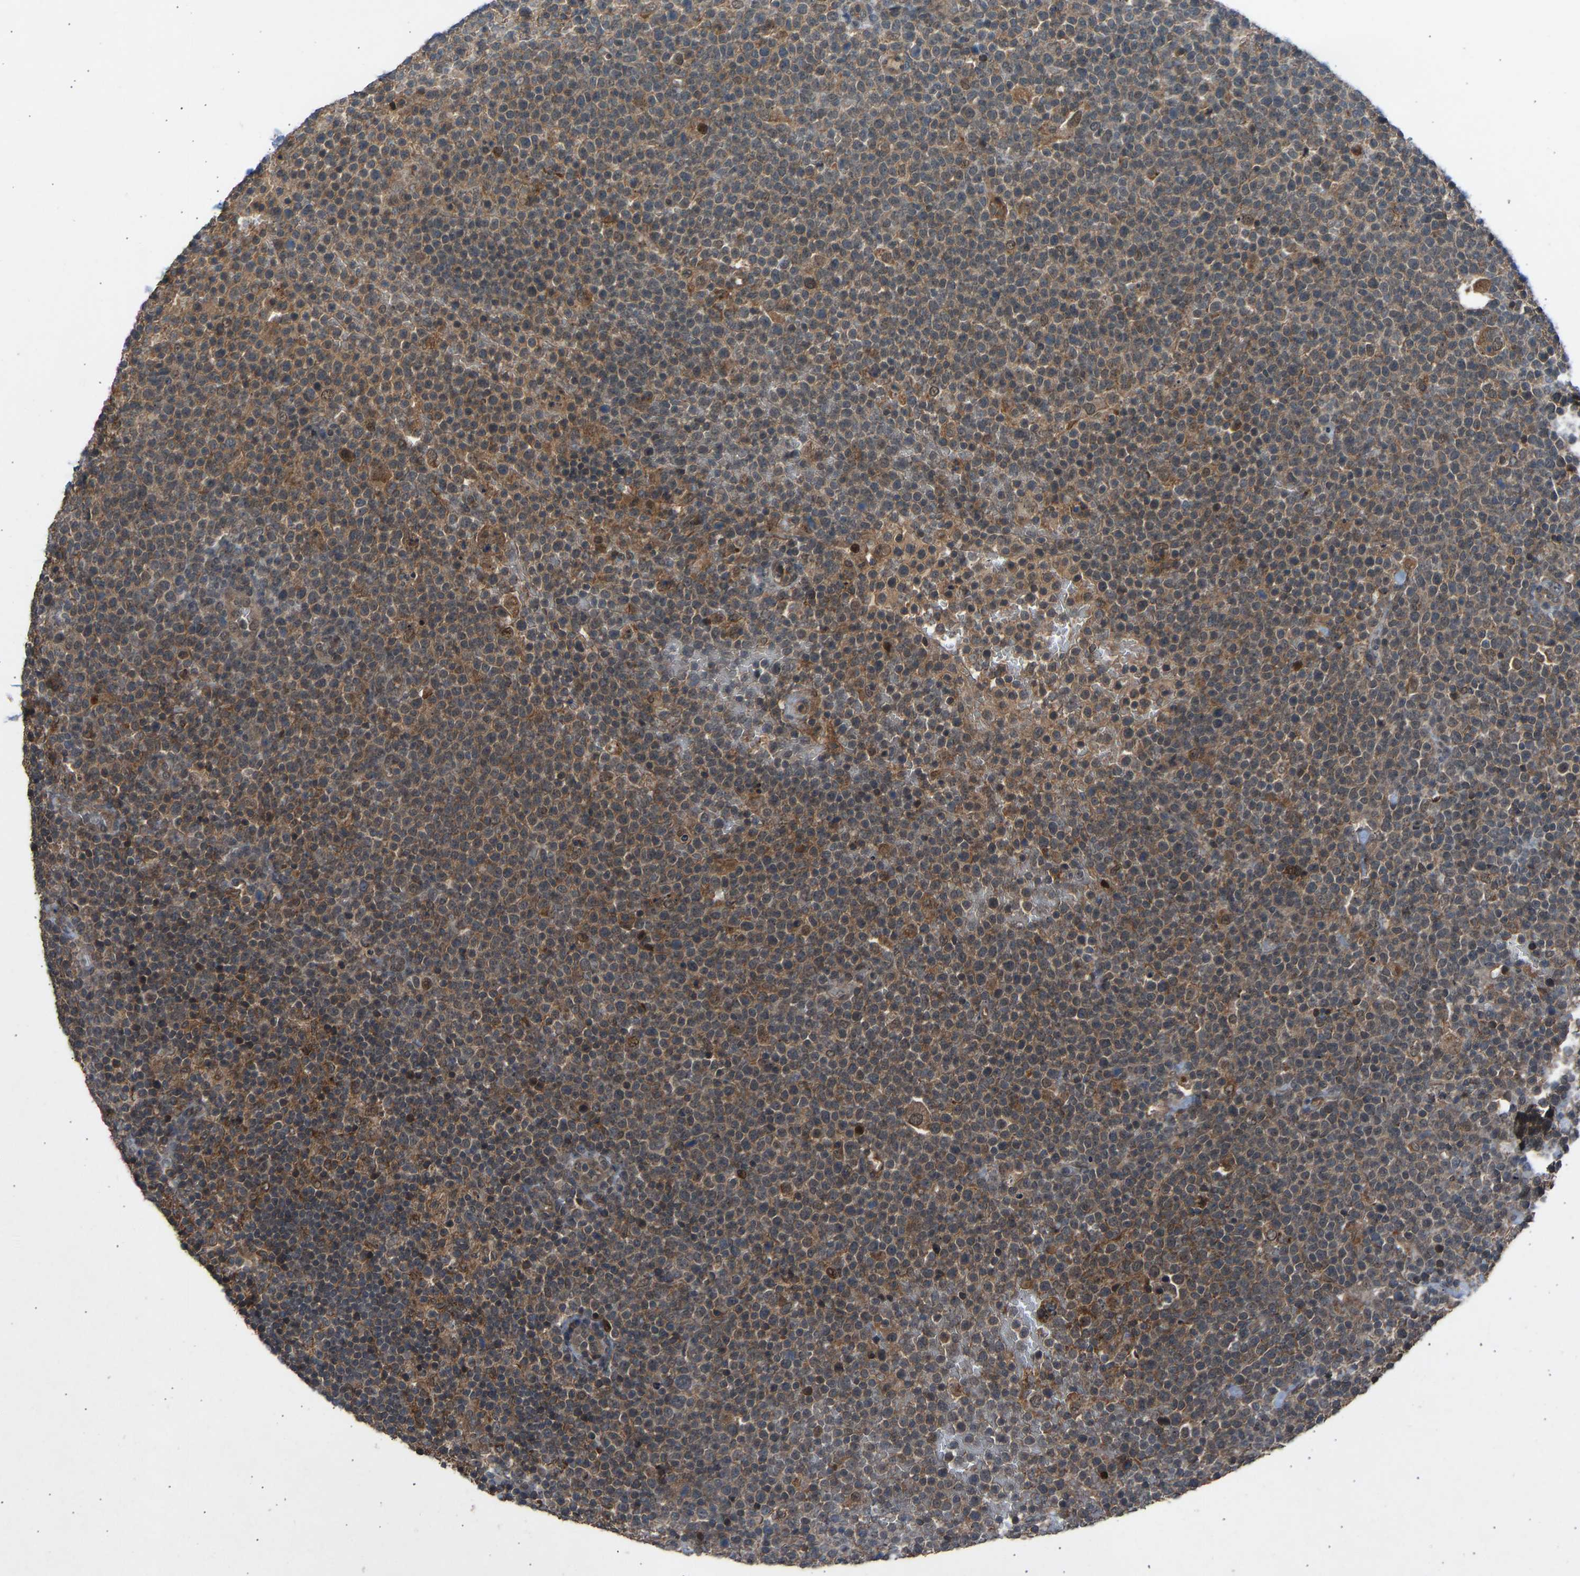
{"staining": {"intensity": "moderate", "quantity": ">75%", "location": "cytoplasmic/membranous"}, "tissue": "lymphoma", "cell_type": "Tumor cells", "image_type": "cancer", "snomed": [{"axis": "morphology", "description": "Malignant lymphoma, non-Hodgkin's type, High grade"}, {"axis": "topography", "description": "Lymph node"}], "caption": "An immunohistochemistry histopathology image of tumor tissue is shown. Protein staining in brown shows moderate cytoplasmic/membranous positivity in lymphoma within tumor cells.", "gene": "SLC43A1", "patient": {"sex": "male", "age": 61}}